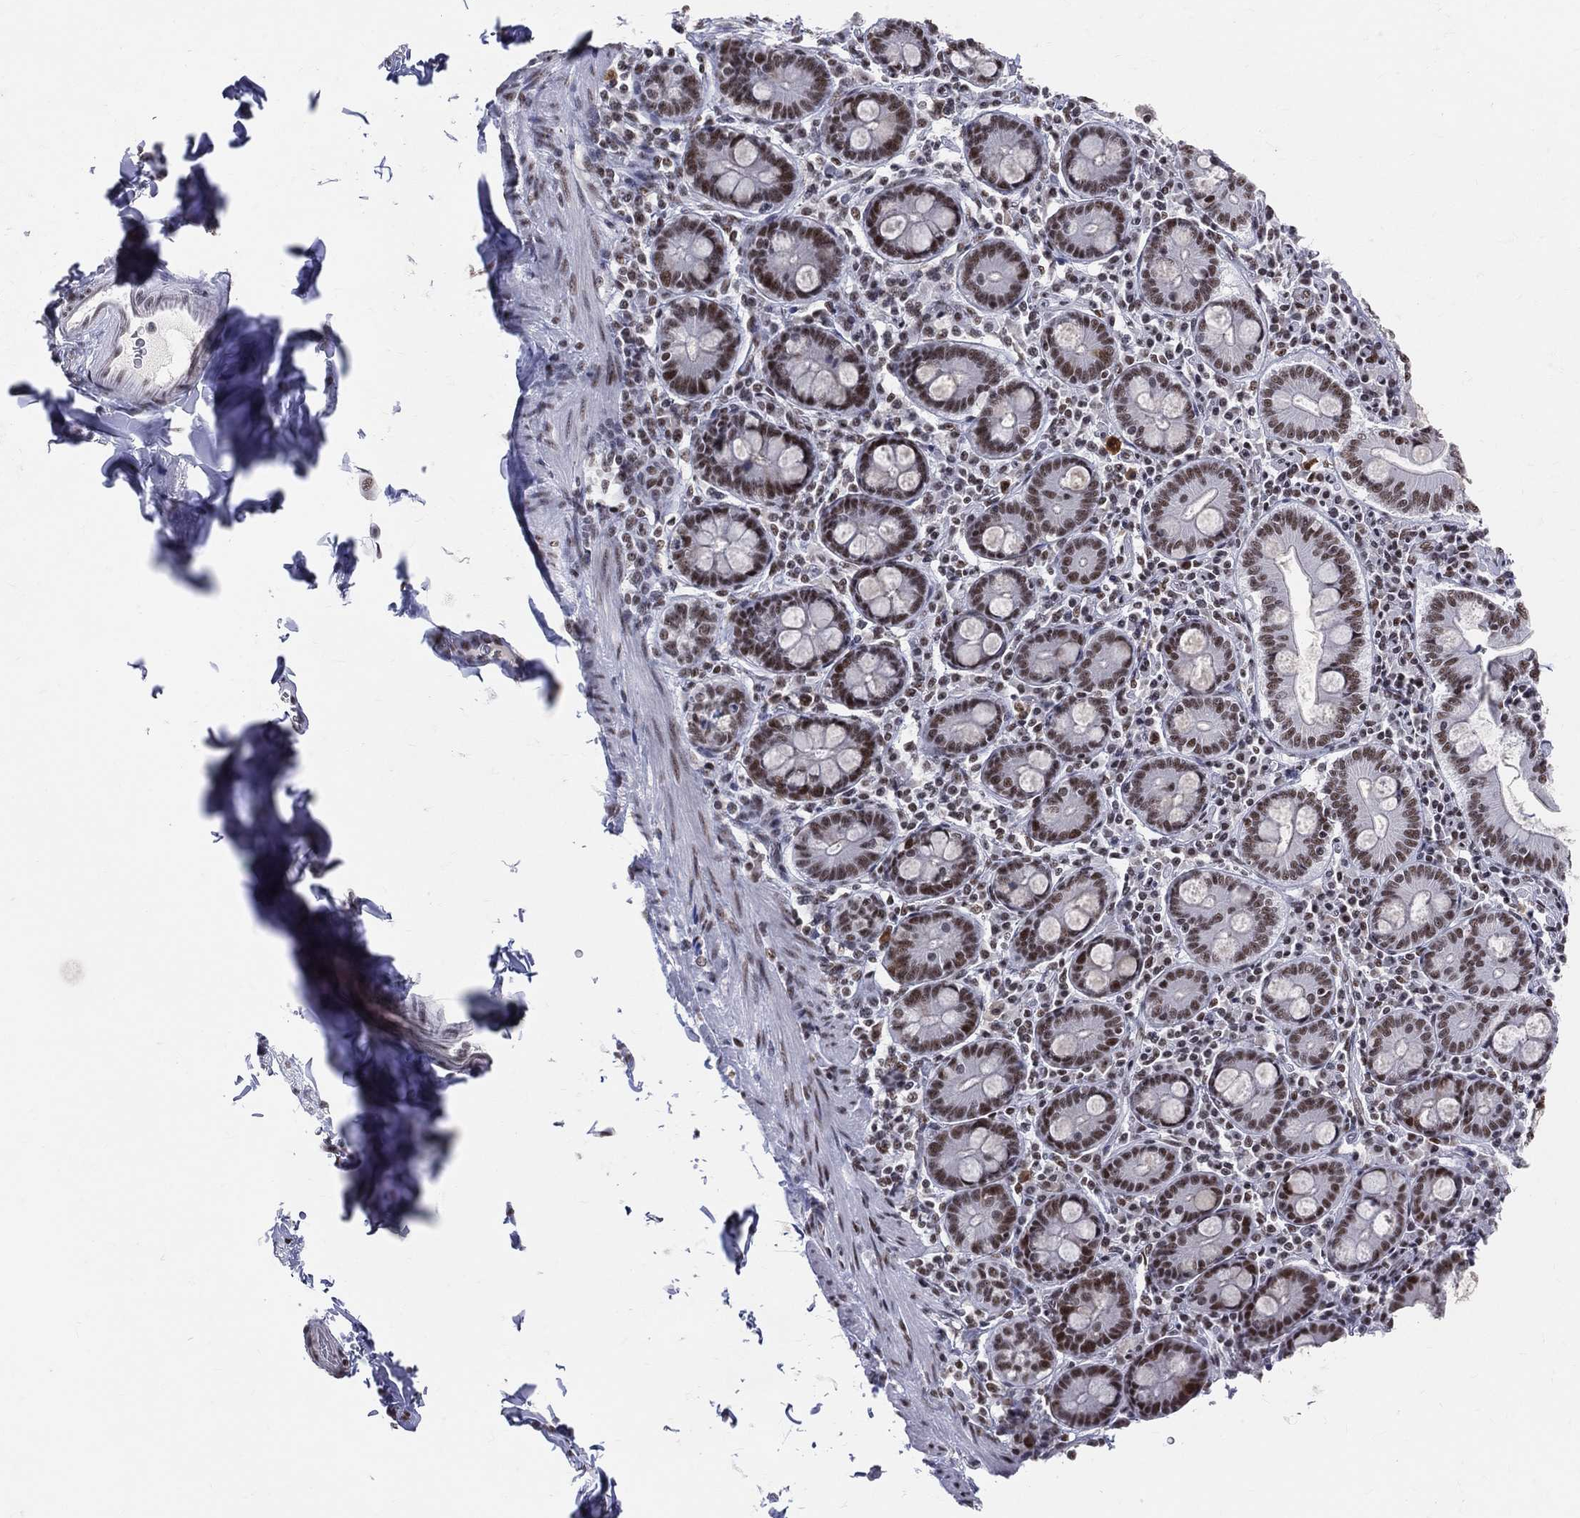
{"staining": {"intensity": "strong", "quantity": ">75%", "location": "nuclear"}, "tissue": "soft tissue", "cell_type": "Fibroblasts", "image_type": "normal", "snomed": [{"axis": "morphology", "description": "Normal tissue, NOS"}, {"axis": "topography", "description": "Smooth muscle"}, {"axis": "topography", "description": "Duodenum"}, {"axis": "topography", "description": "Peripheral nerve tissue"}], "caption": "Fibroblasts display high levels of strong nuclear staining in approximately >75% of cells in unremarkable soft tissue. Ihc stains the protein of interest in brown and the nuclei are stained blue.", "gene": "CDK7", "patient": {"sex": "female", "age": 61}}